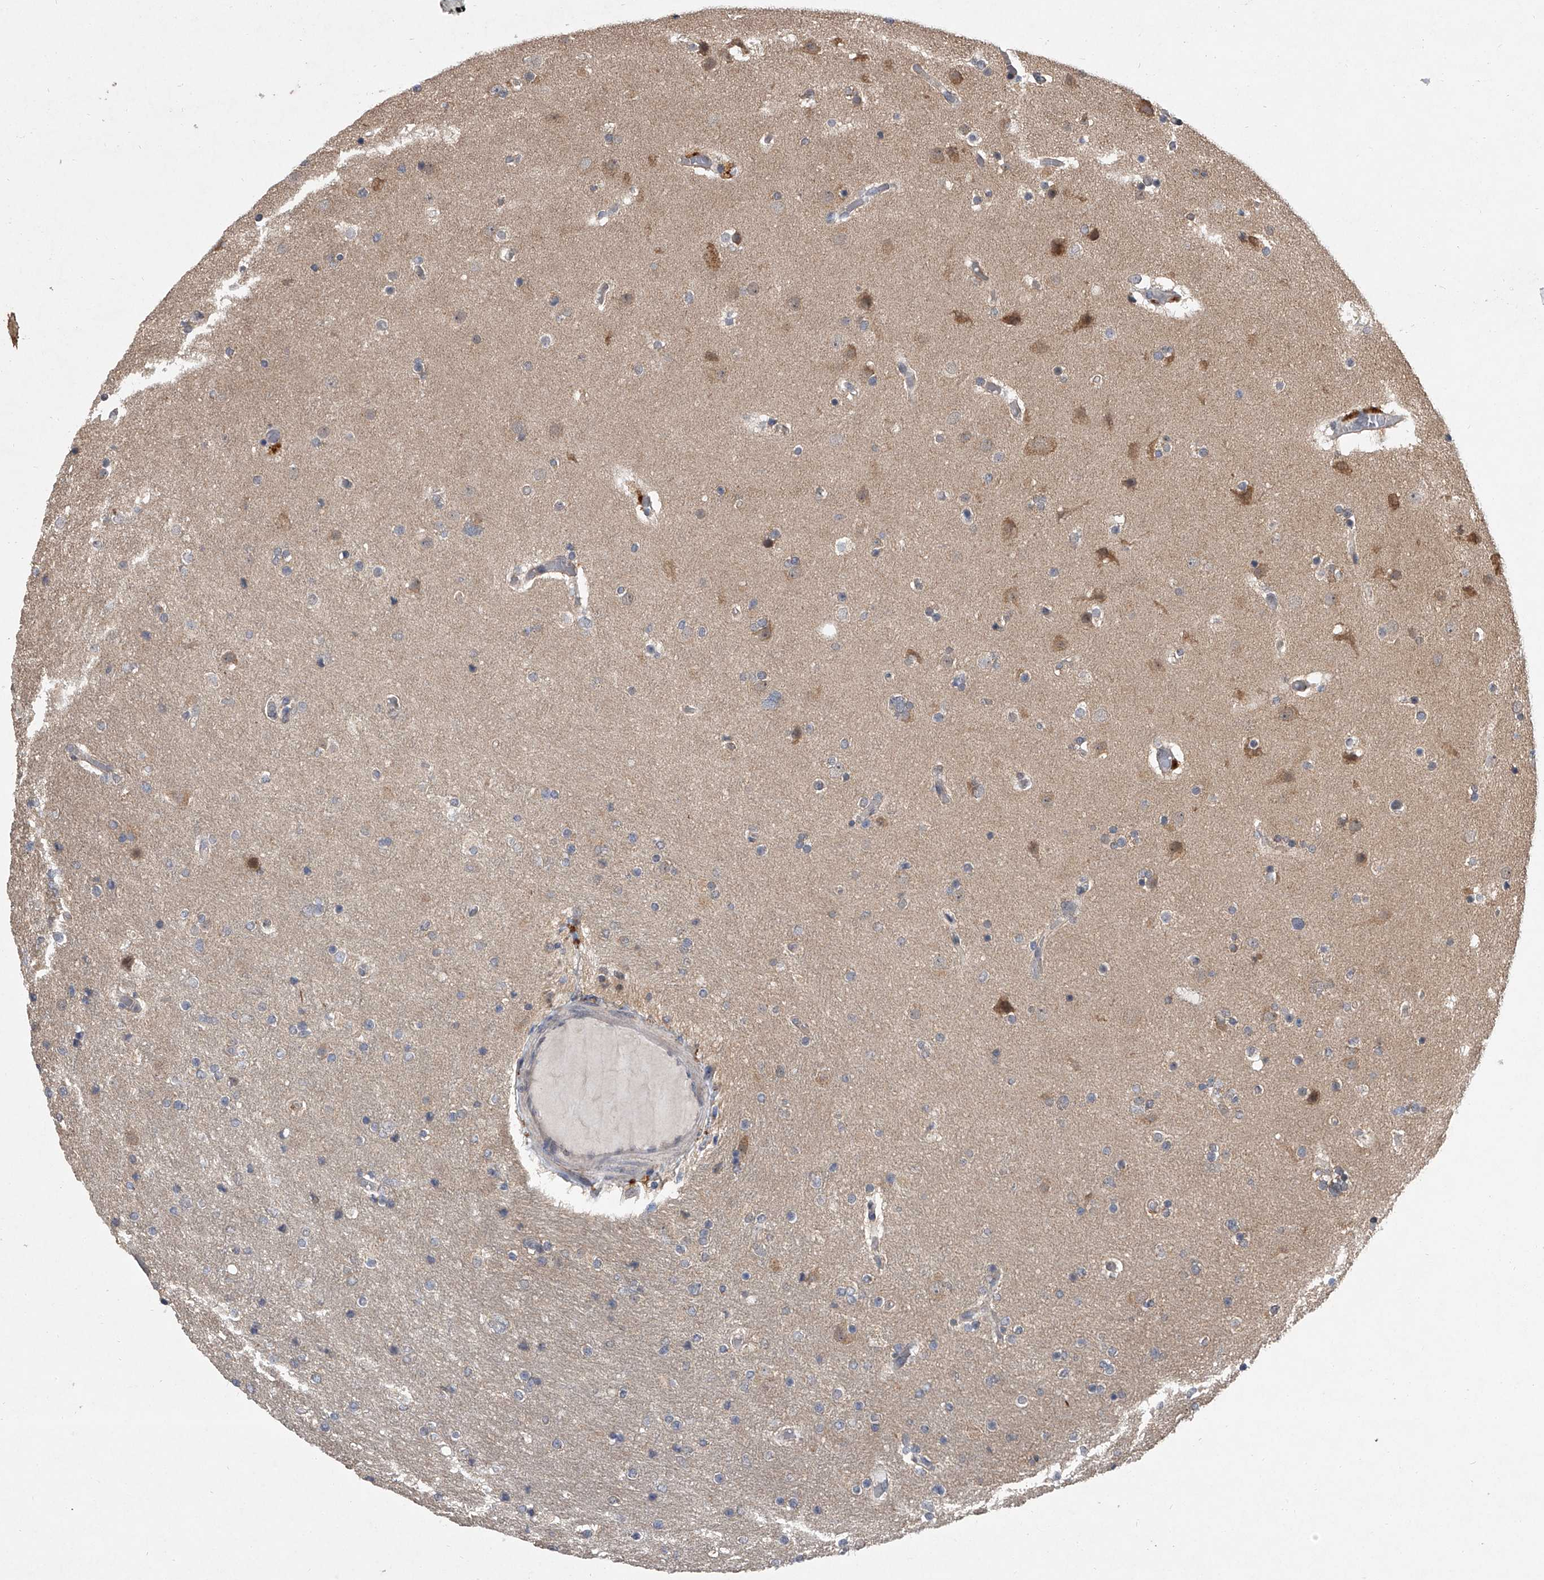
{"staining": {"intensity": "negative", "quantity": "none", "location": "none"}, "tissue": "glioma", "cell_type": "Tumor cells", "image_type": "cancer", "snomed": [{"axis": "morphology", "description": "Glioma, malignant, High grade"}, {"axis": "topography", "description": "Cerebral cortex"}], "caption": "Malignant high-grade glioma stained for a protein using immunohistochemistry shows no staining tumor cells.", "gene": "GEMIN8", "patient": {"sex": "female", "age": 36}}